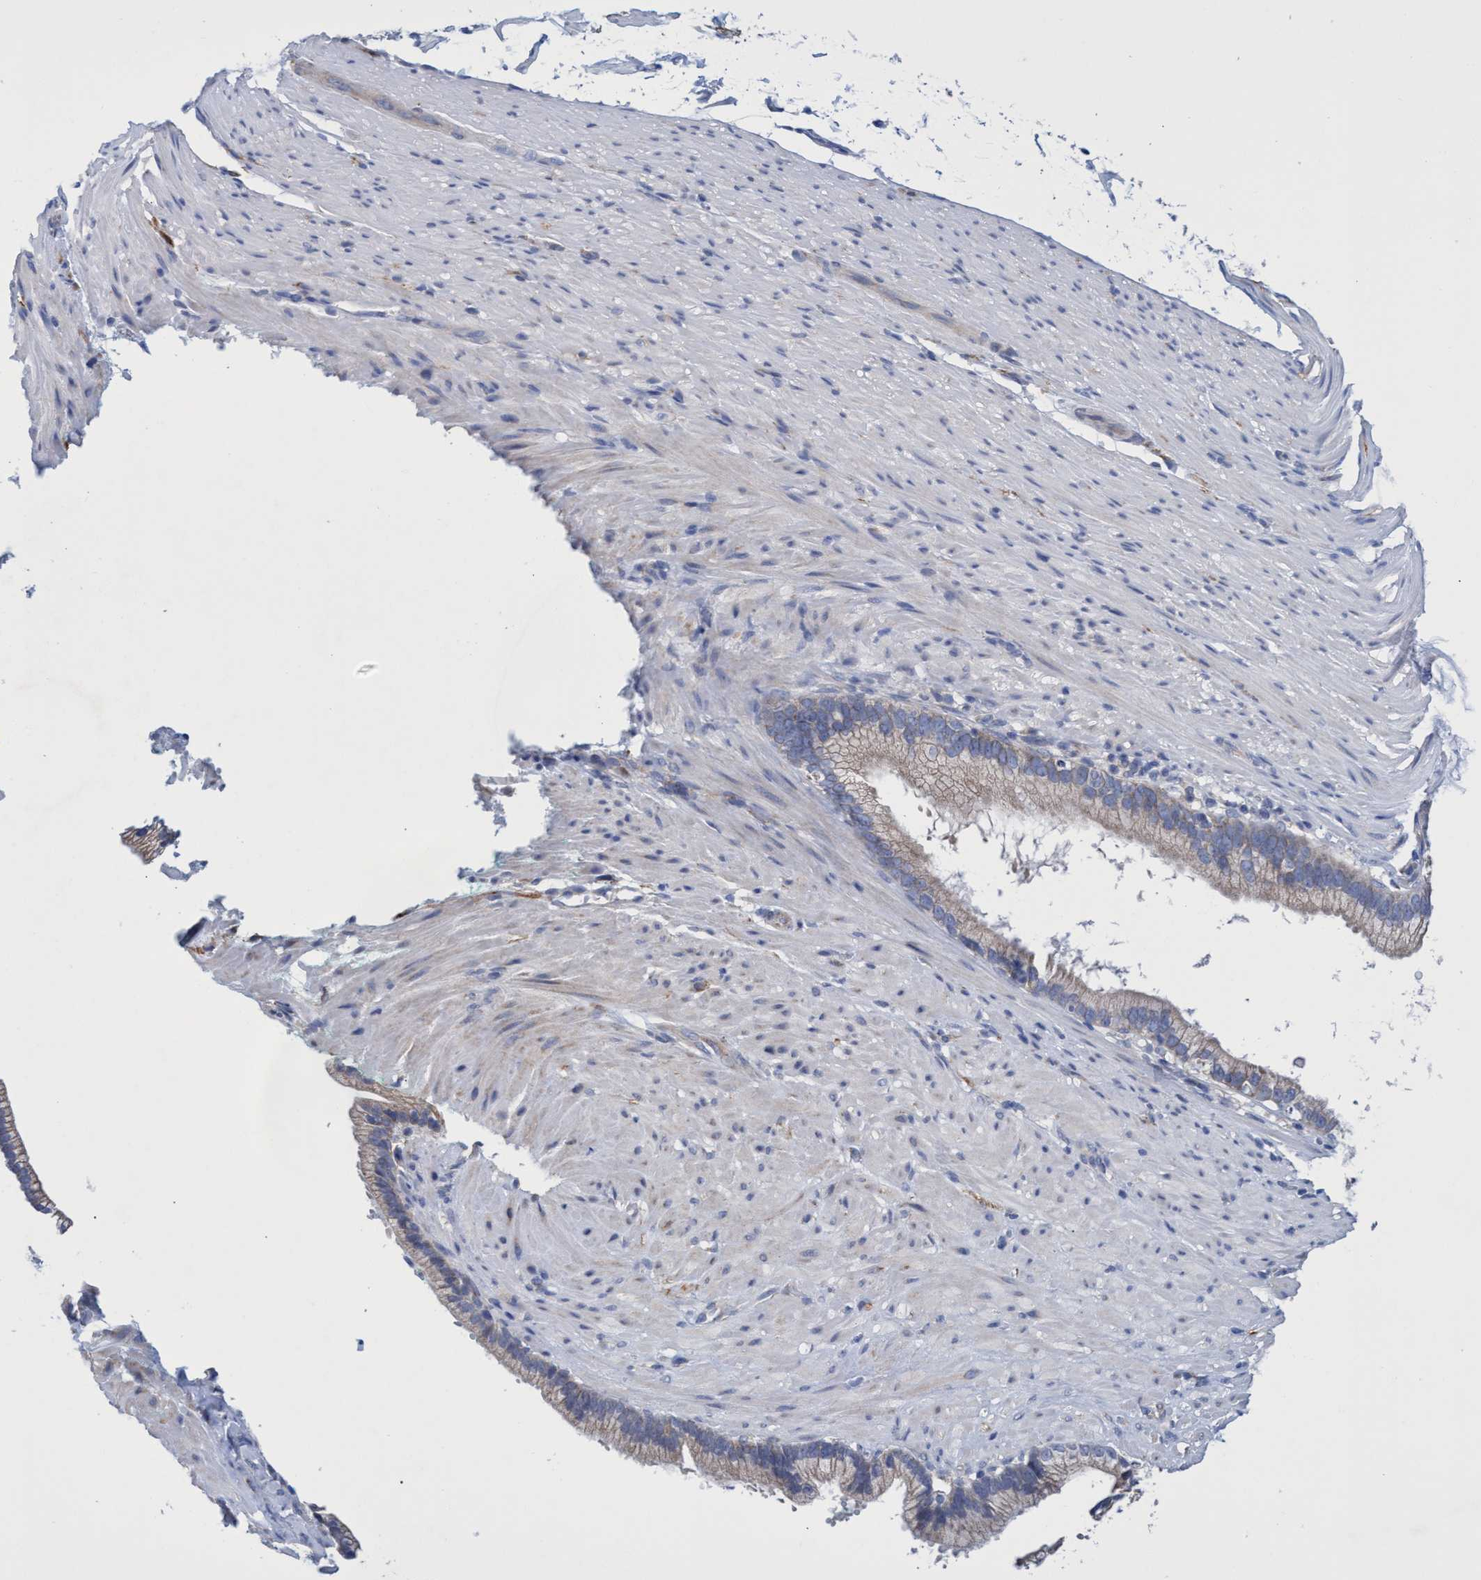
{"staining": {"intensity": "negative", "quantity": "none", "location": "none"}, "tissue": "pancreatic cancer", "cell_type": "Tumor cells", "image_type": "cancer", "snomed": [{"axis": "morphology", "description": "Adenocarcinoma, NOS"}, {"axis": "topography", "description": "Pancreas"}], "caption": "IHC photomicrograph of human pancreatic cancer (adenocarcinoma) stained for a protein (brown), which exhibits no positivity in tumor cells.", "gene": "ZNF750", "patient": {"sex": "male", "age": 69}}